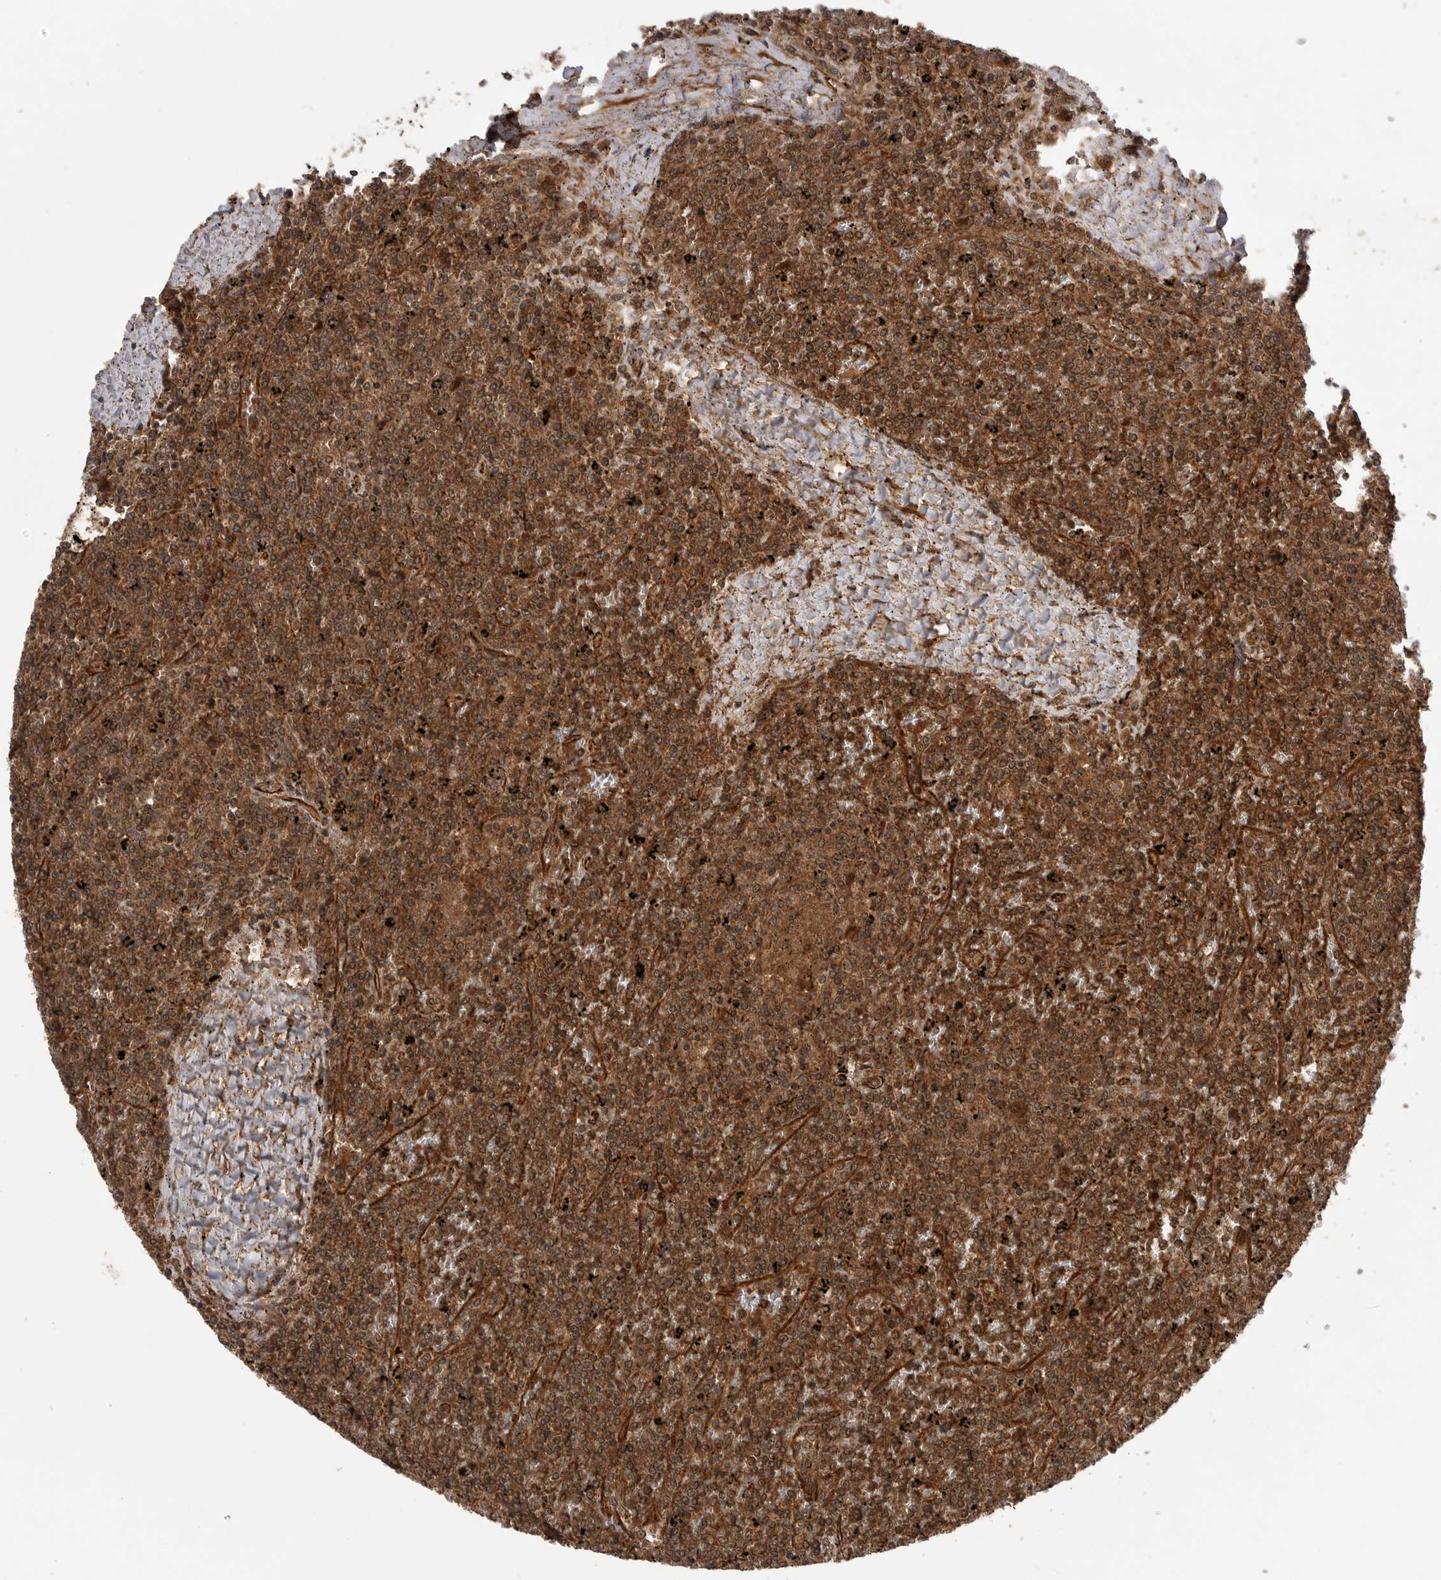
{"staining": {"intensity": "strong", "quantity": ">75%", "location": "cytoplasmic/membranous"}, "tissue": "lymphoma", "cell_type": "Tumor cells", "image_type": "cancer", "snomed": [{"axis": "morphology", "description": "Malignant lymphoma, non-Hodgkin's type, Low grade"}, {"axis": "topography", "description": "Spleen"}], "caption": "The immunohistochemical stain labels strong cytoplasmic/membranous expression in tumor cells of lymphoma tissue. (DAB IHC with brightfield microscopy, high magnification).", "gene": "PRDX4", "patient": {"sex": "female", "age": 19}}